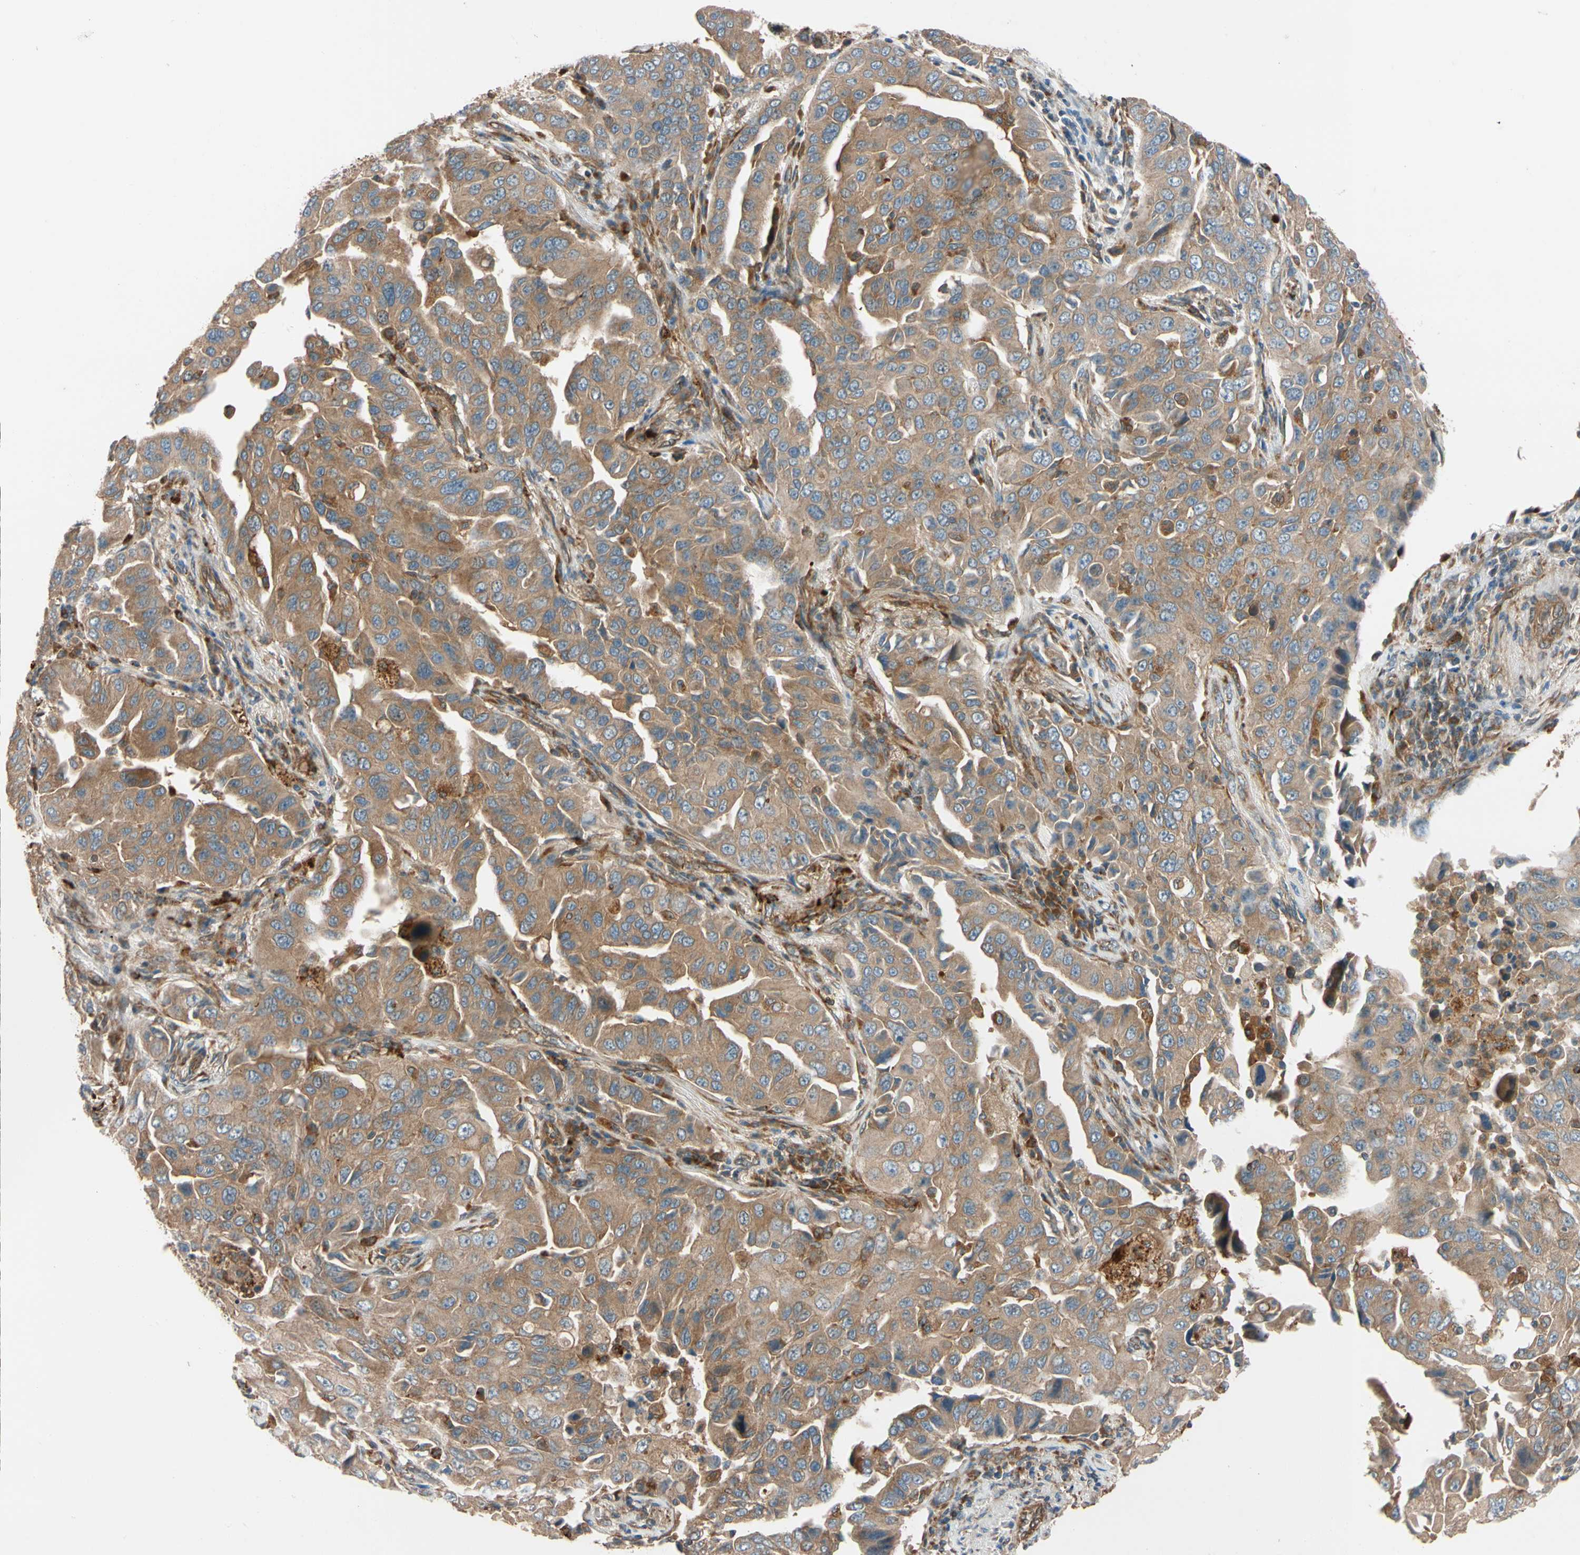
{"staining": {"intensity": "moderate", "quantity": ">75%", "location": "cytoplasmic/membranous"}, "tissue": "lung cancer", "cell_type": "Tumor cells", "image_type": "cancer", "snomed": [{"axis": "morphology", "description": "Adenocarcinoma, NOS"}, {"axis": "topography", "description": "Lung"}], "caption": "Brown immunohistochemical staining in human lung cancer reveals moderate cytoplasmic/membranous expression in approximately >75% of tumor cells. (DAB IHC, brown staining for protein, blue staining for nuclei).", "gene": "PHYH", "patient": {"sex": "female", "age": 65}}